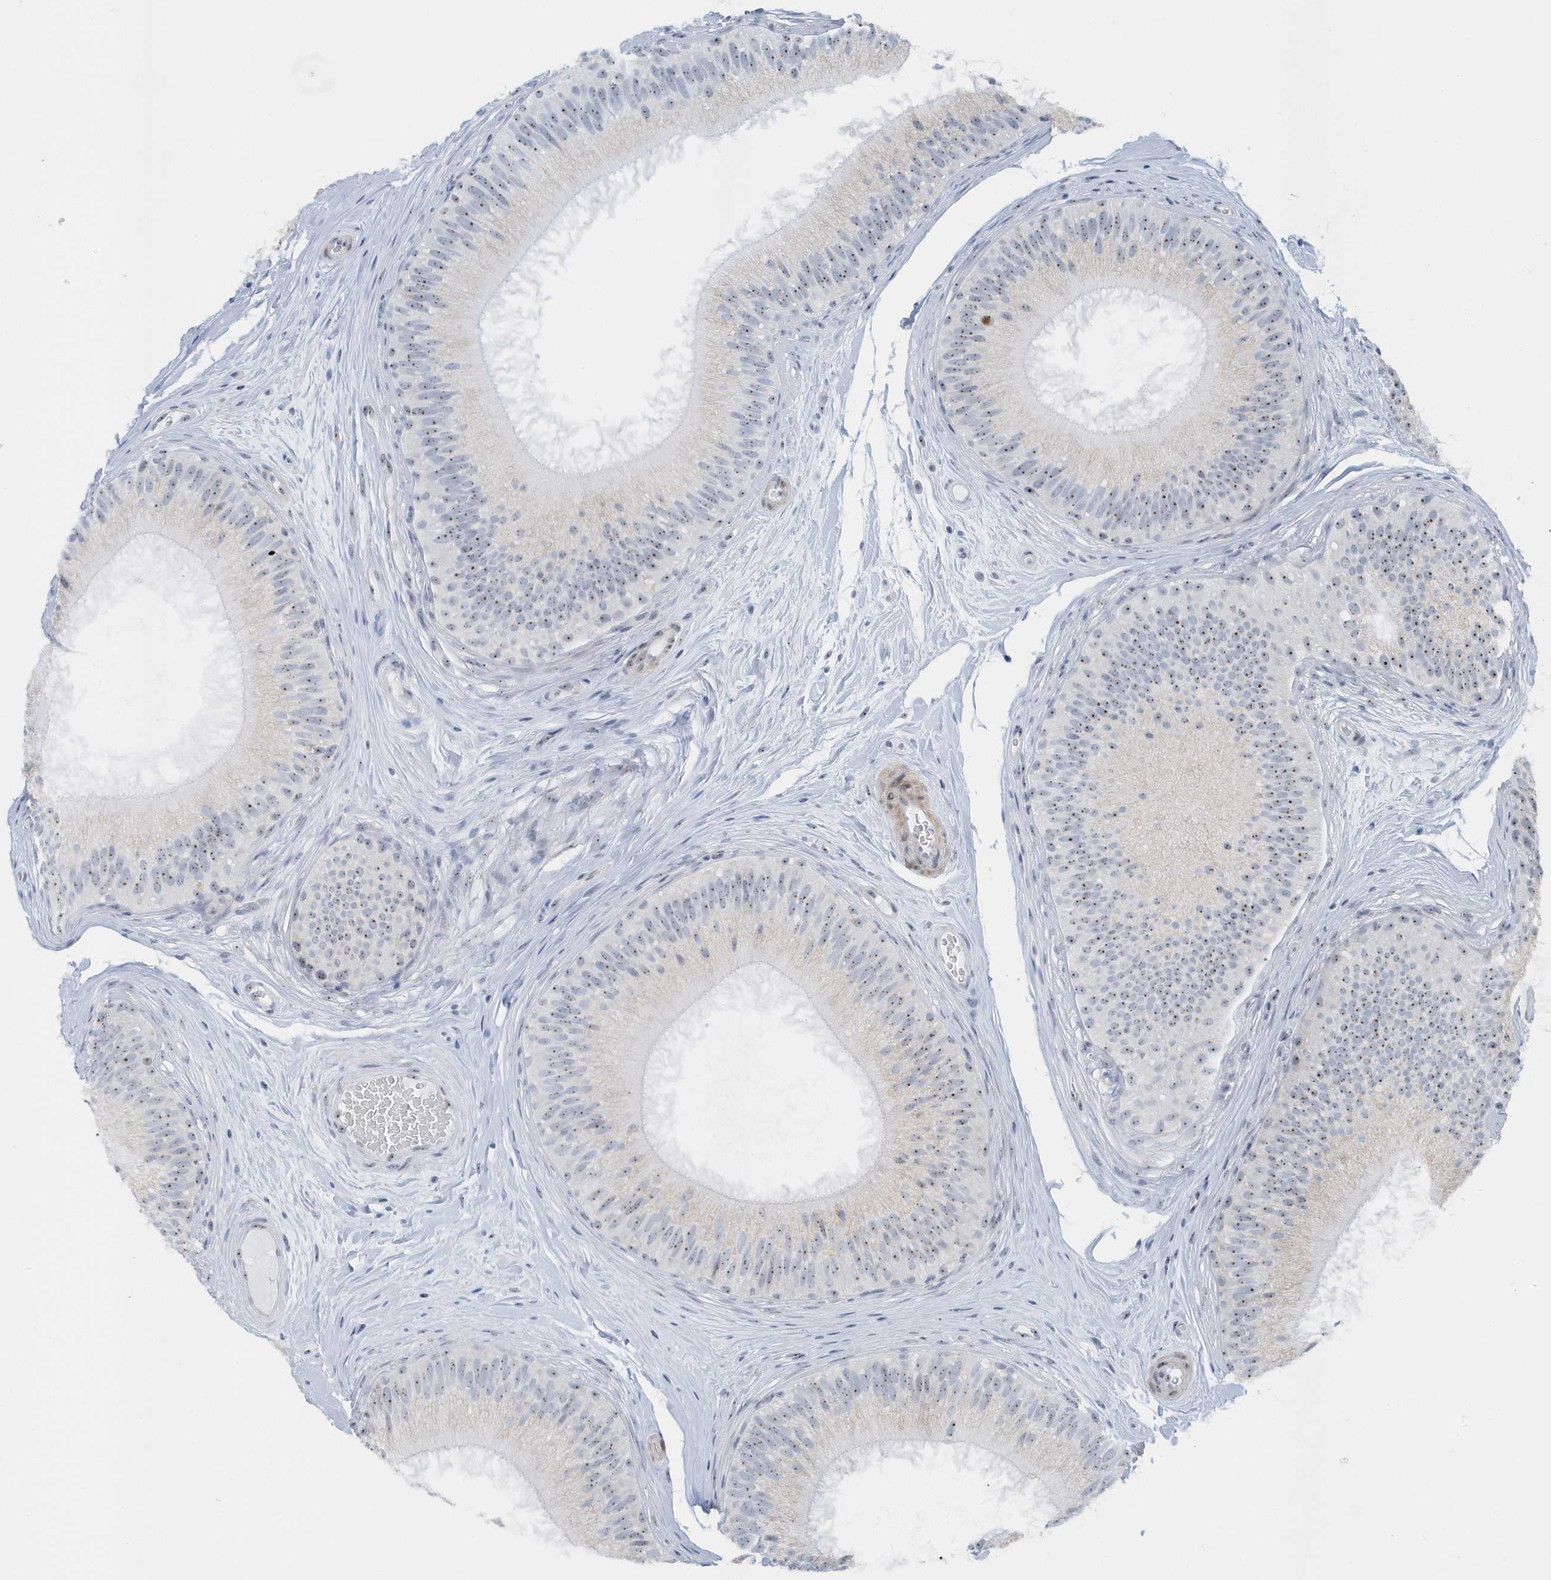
{"staining": {"intensity": "moderate", "quantity": "25%-75%", "location": "nuclear"}, "tissue": "epididymis", "cell_type": "Glandular cells", "image_type": "normal", "snomed": [{"axis": "morphology", "description": "Normal tissue, NOS"}, {"axis": "topography", "description": "Epididymis"}], "caption": "Unremarkable epididymis shows moderate nuclear positivity in approximately 25%-75% of glandular cells, visualized by immunohistochemistry.", "gene": "RPF2", "patient": {"sex": "male", "age": 45}}